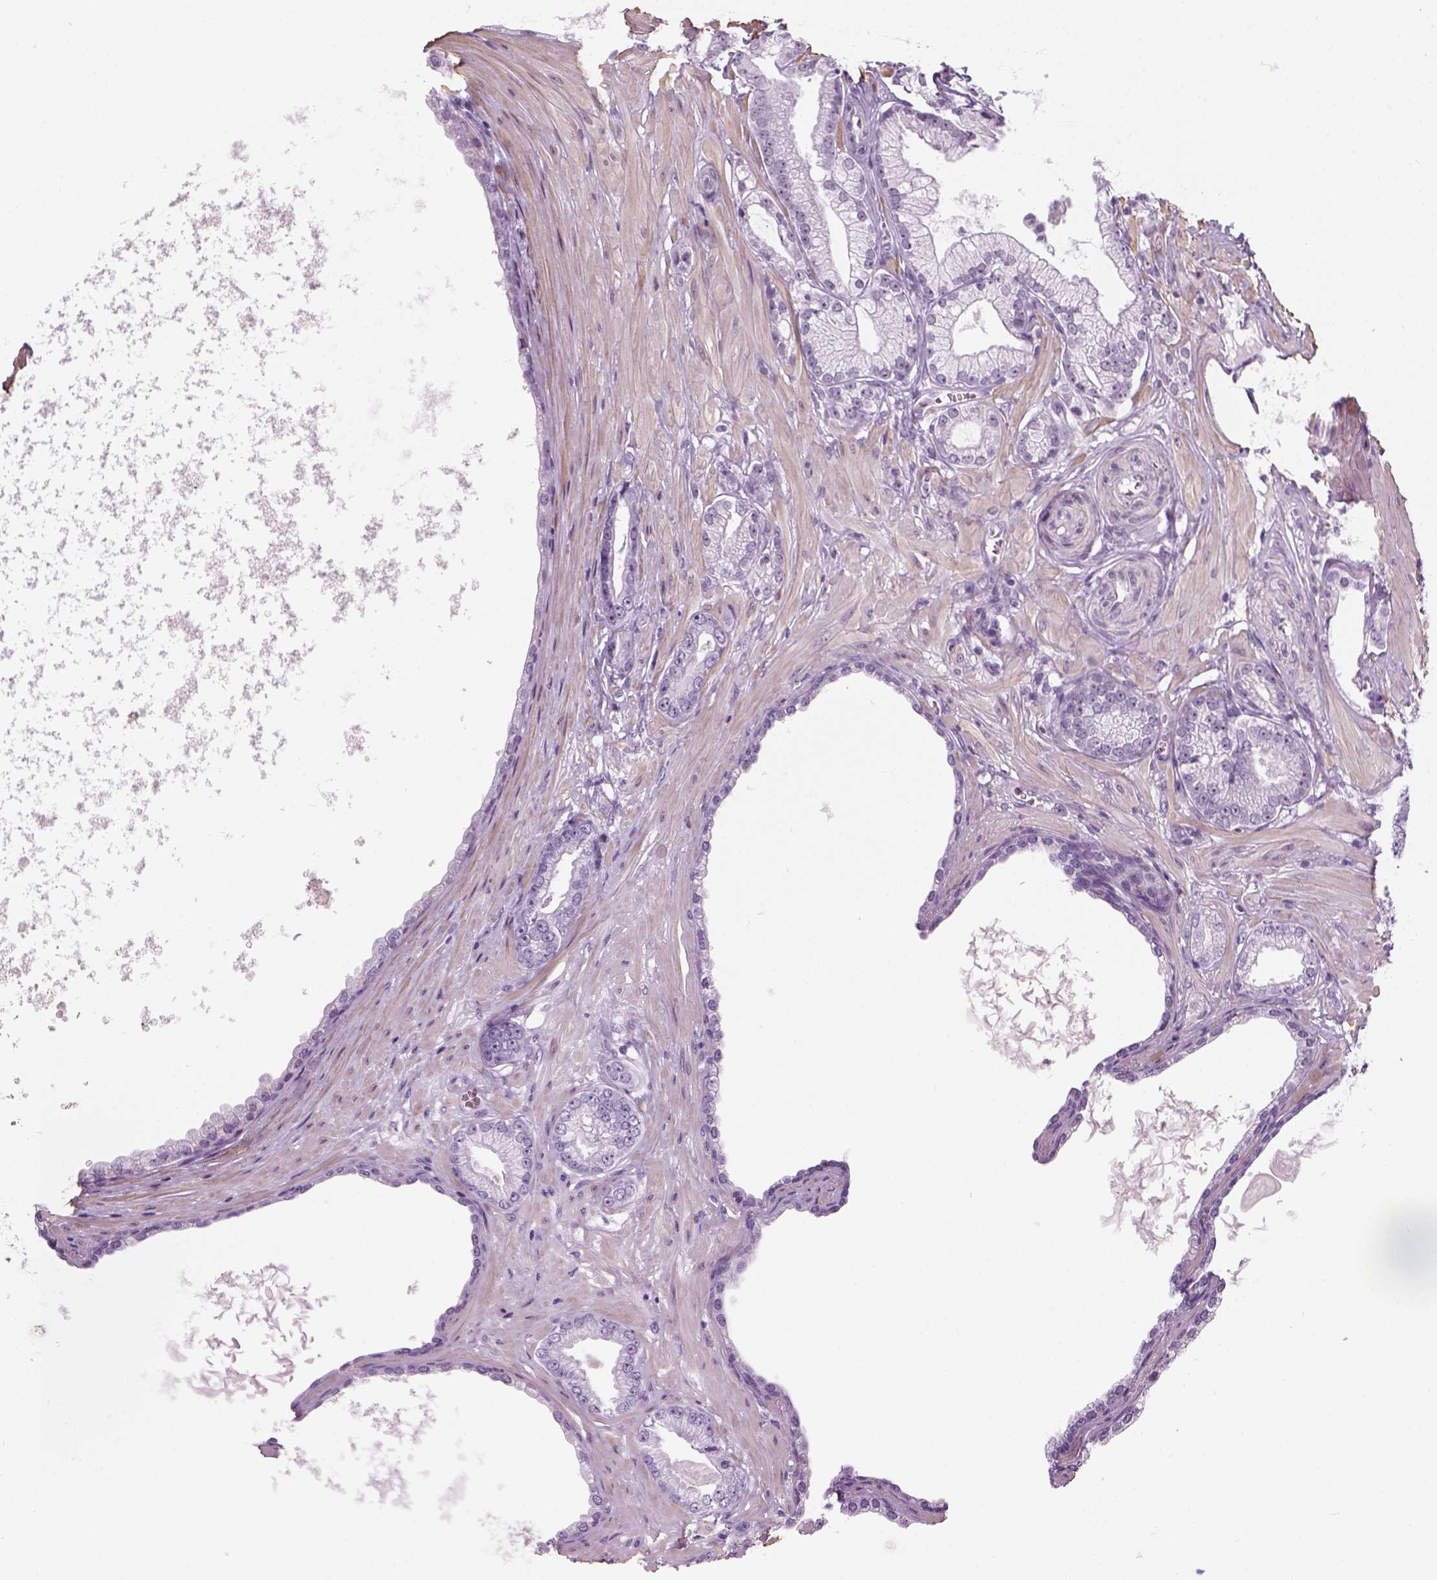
{"staining": {"intensity": "negative", "quantity": "none", "location": "none"}, "tissue": "prostate cancer", "cell_type": "Tumor cells", "image_type": "cancer", "snomed": [{"axis": "morphology", "description": "Adenocarcinoma, Low grade"}, {"axis": "topography", "description": "Prostate"}], "caption": "DAB (3,3'-diaminobenzidine) immunohistochemical staining of human prostate cancer (low-grade adenocarcinoma) exhibits no significant expression in tumor cells.", "gene": "ZNF865", "patient": {"sex": "male", "age": 64}}